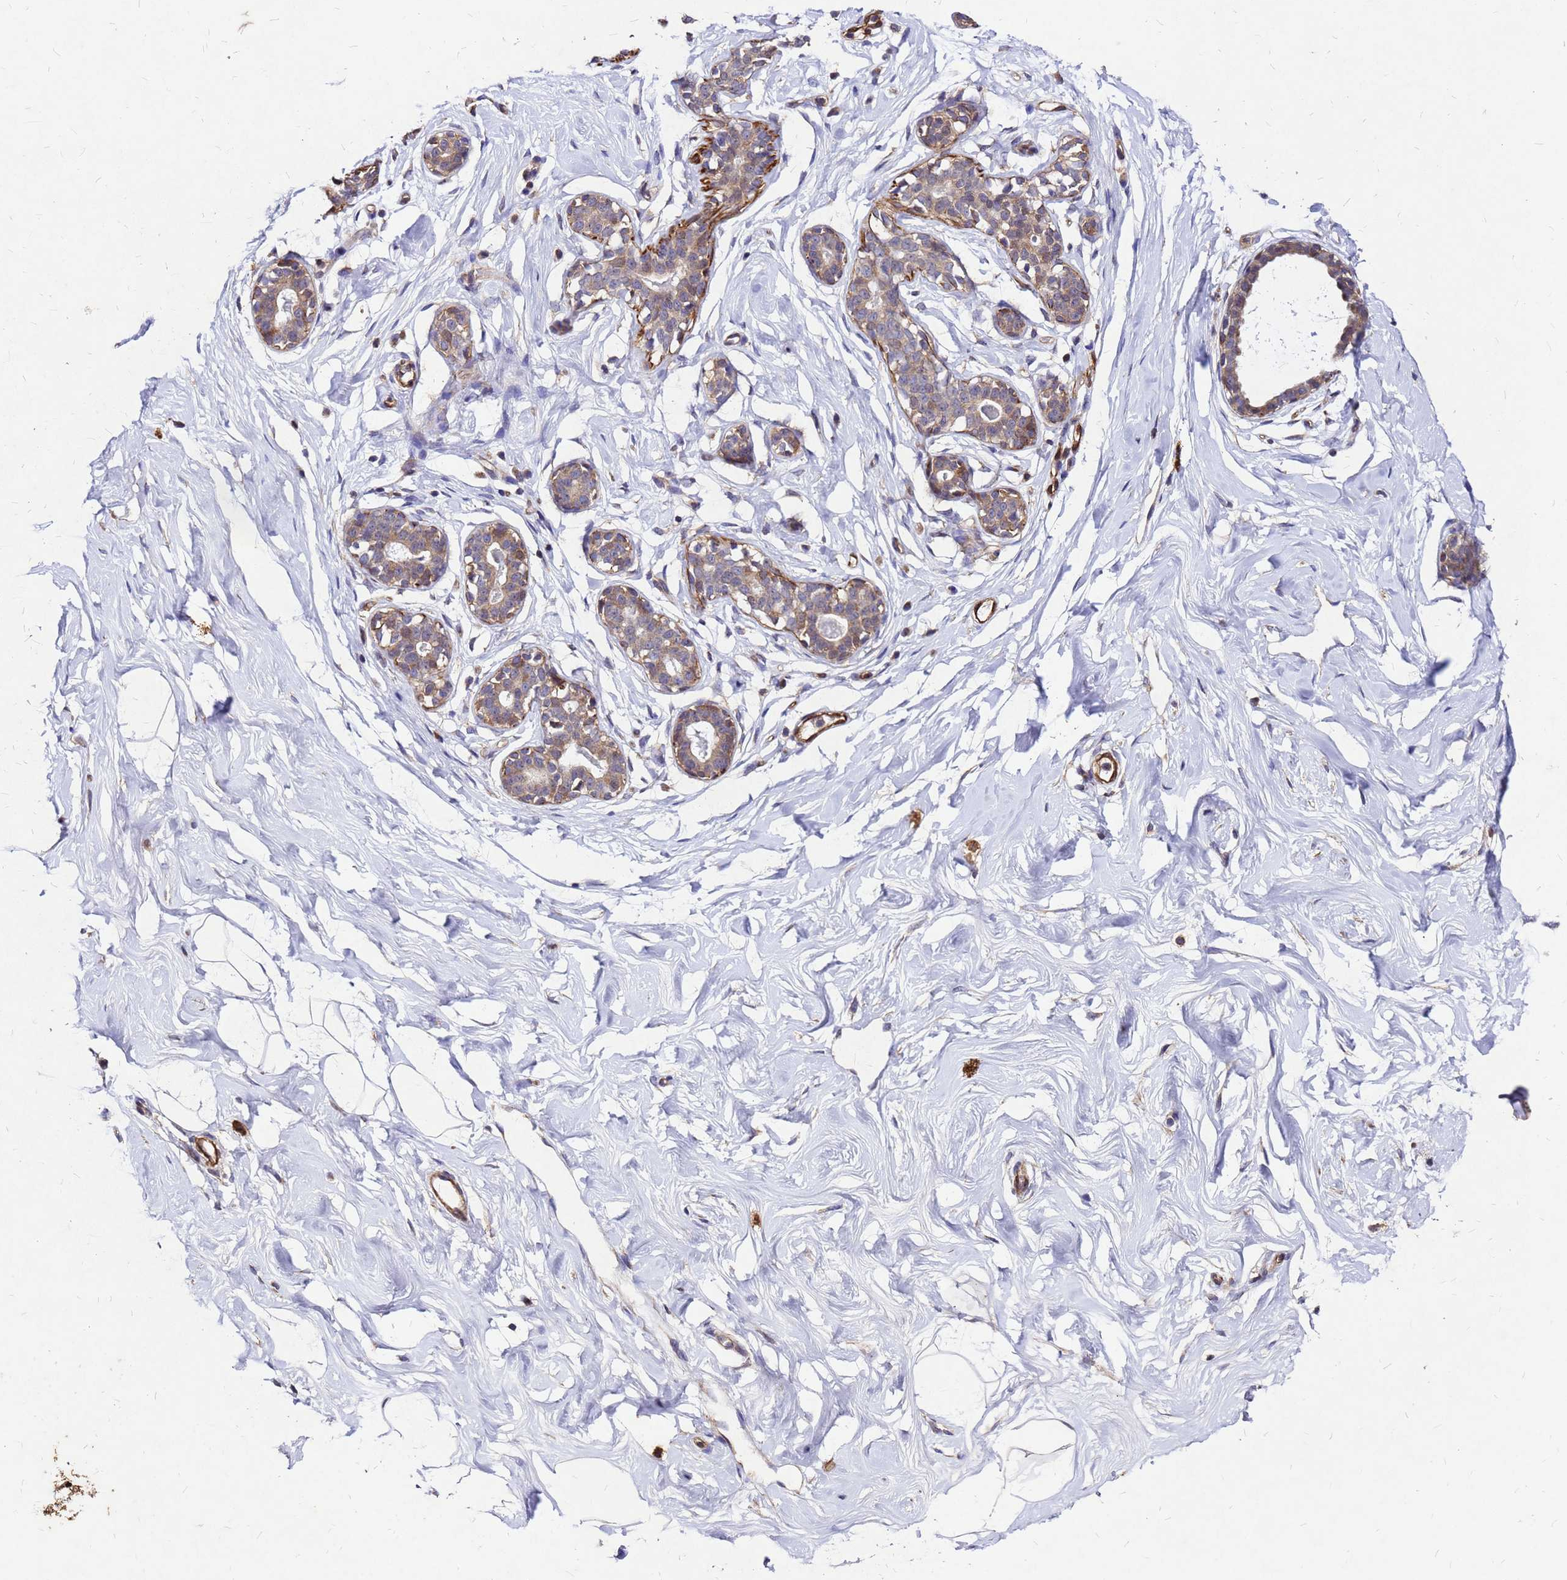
{"staining": {"intensity": "negative", "quantity": "none", "location": "none"}, "tissue": "breast", "cell_type": "Adipocytes", "image_type": "normal", "snomed": [{"axis": "morphology", "description": "Normal tissue, NOS"}, {"axis": "morphology", "description": "Adenoma, NOS"}, {"axis": "topography", "description": "Breast"}], "caption": "IHC of normal breast displays no positivity in adipocytes.", "gene": "DUSP23", "patient": {"sex": "female", "age": 23}}